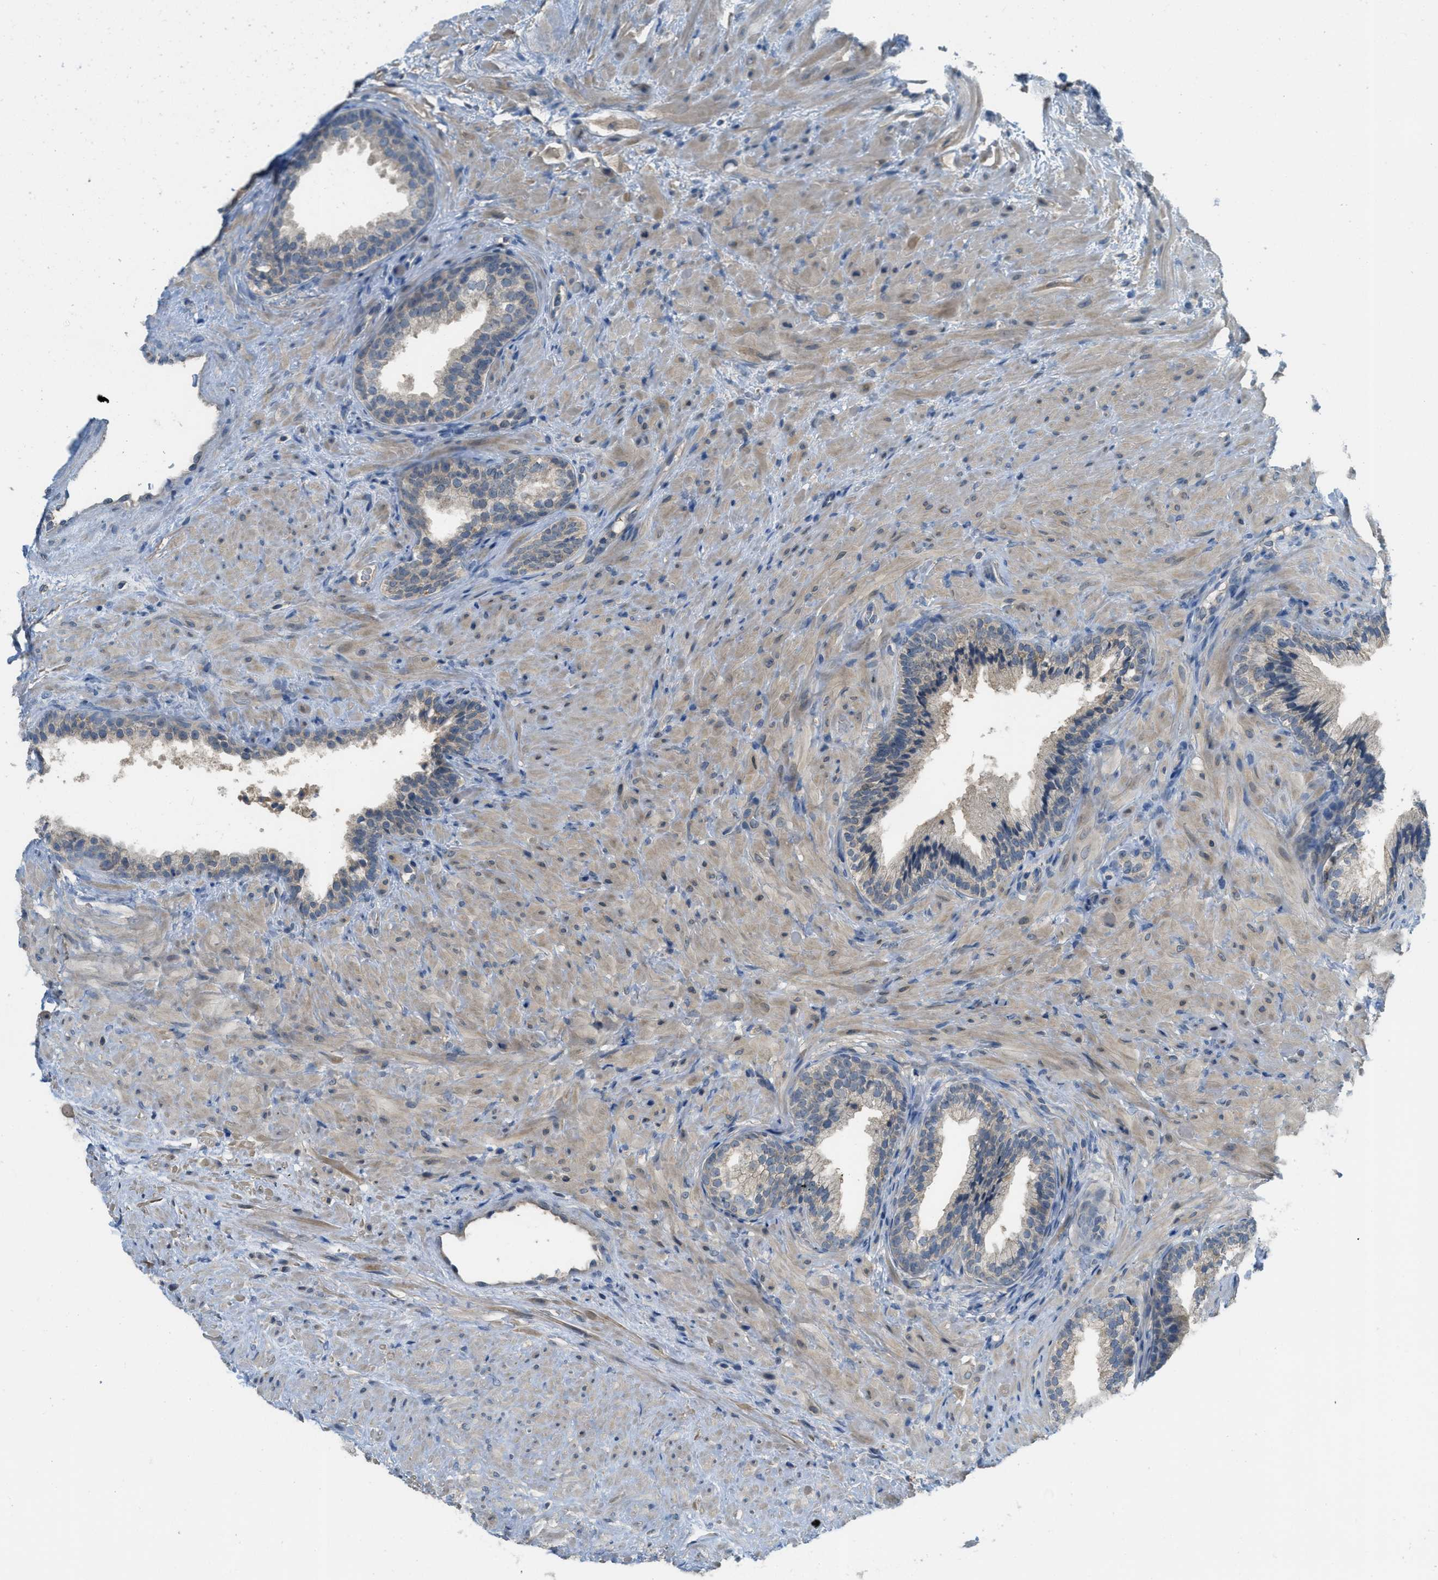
{"staining": {"intensity": "moderate", "quantity": "25%-75%", "location": "cytoplasmic/membranous"}, "tissue": "prostate", "cell_type": "Glandular cells", "image_type": "normal", "snomed": [{"axis": "morphology", "description": "Normal tissue, NOS"}, {"axis": "topography", "description": "Prostate"}], "caption": "Moderate cytoplasmic/membranous expression is seen in approximately 25%-75% of glandular cells in unremarkable prostate. (Brightfield microscopy of DAB IHC at high magnification).", "gene": "MIS18A", "patient": {"sex": "male", "age": 76}}